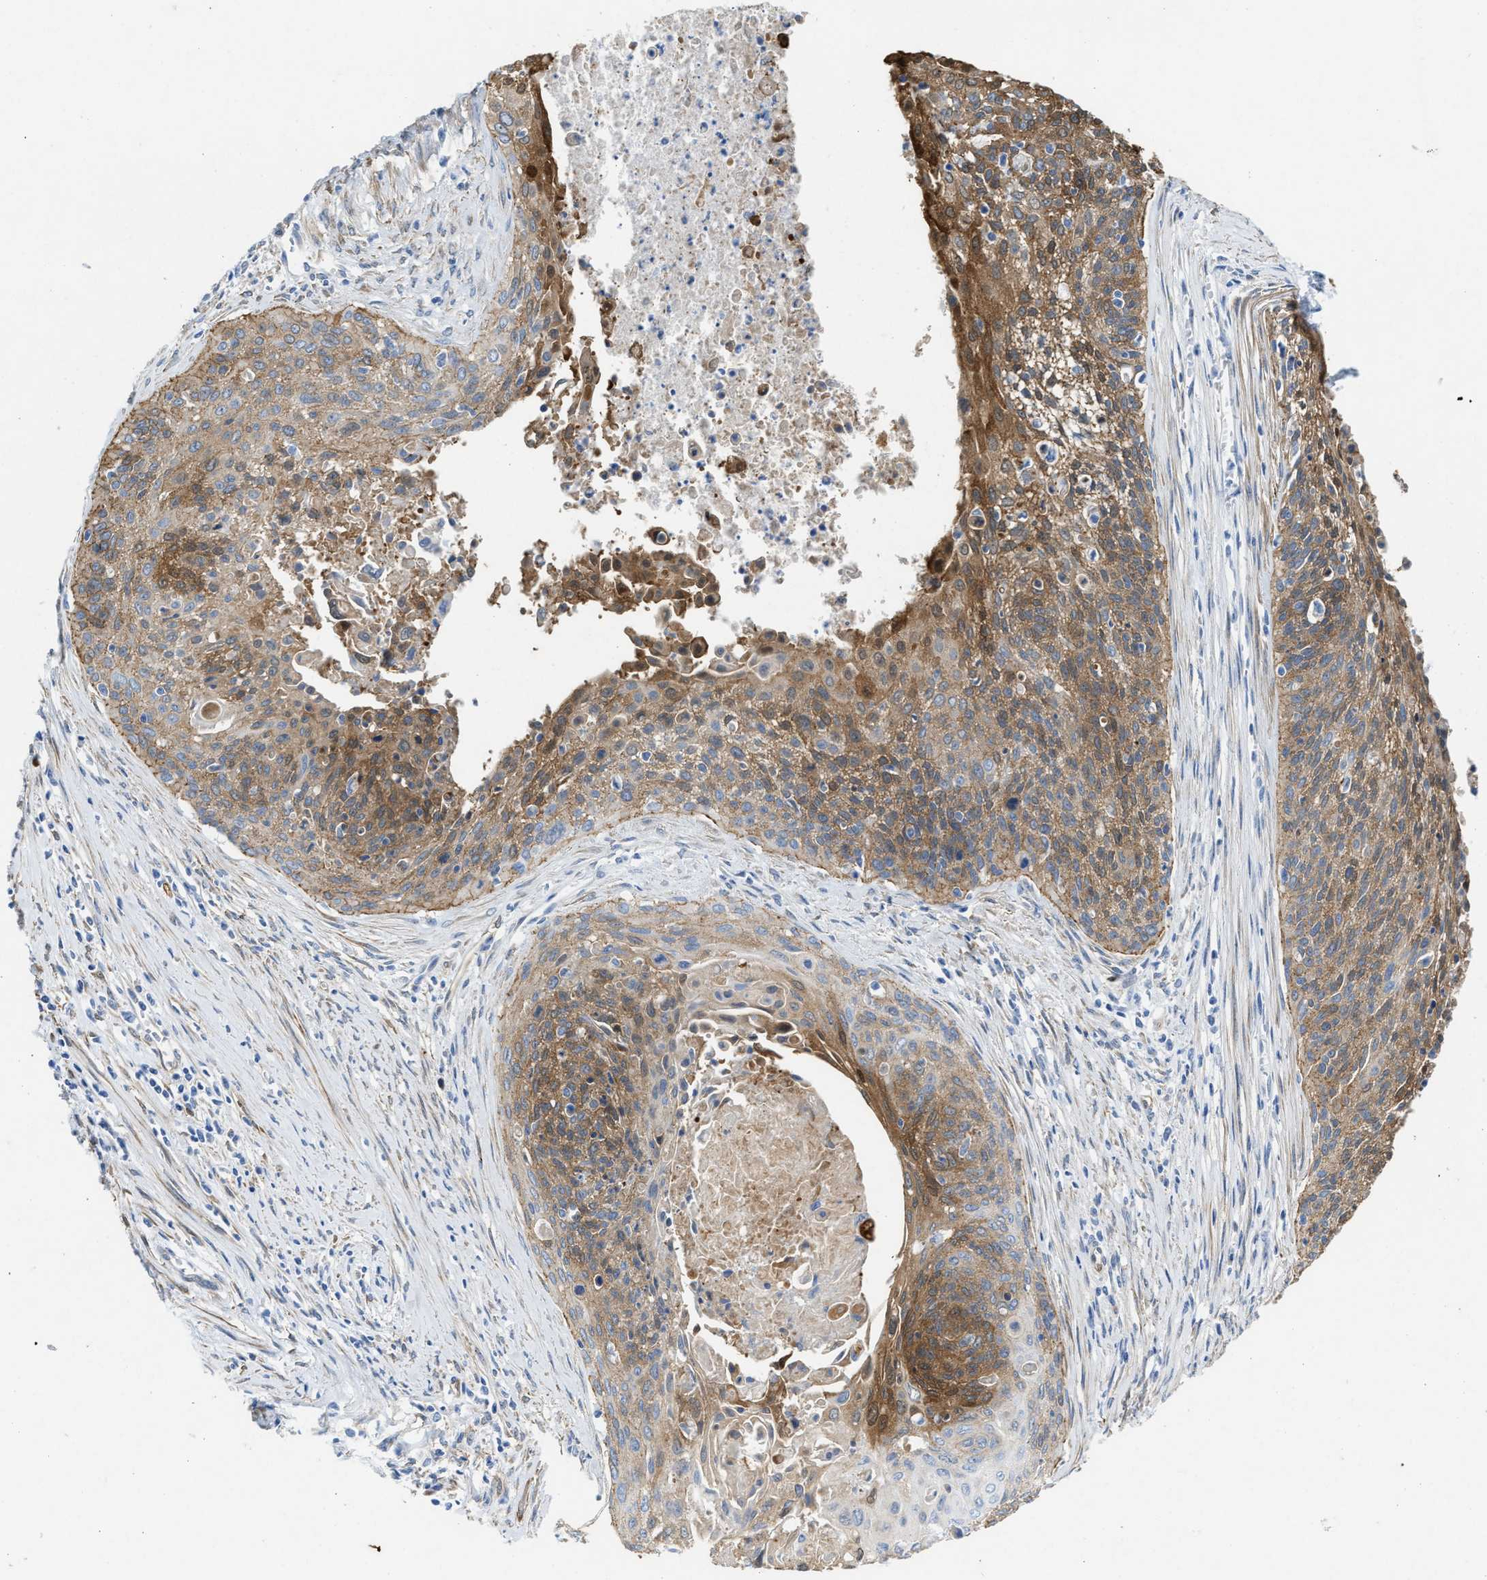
{"staining": {"intensity": "moderate", "quantity": "25%-75%", "location": "cytoplasmic/membranous"}, "tissue": "cervical cancer", "cell_type": "Tumor cells", "image_type": "cancer", "snomed": [{"axis": "morphology", "description": "Squamous cell carcinoma, NOS"}, {"axis": "topography", "description": "Cervix"}], "caption": "There is medium levels of moderate cytoplasmic/membranous expression in tumor cells of cervical cancer, as demonstrated by immunohistochemical staining (brown color).", "gene": "ASS1", "patient": {"sex": "female", "age": 55}}